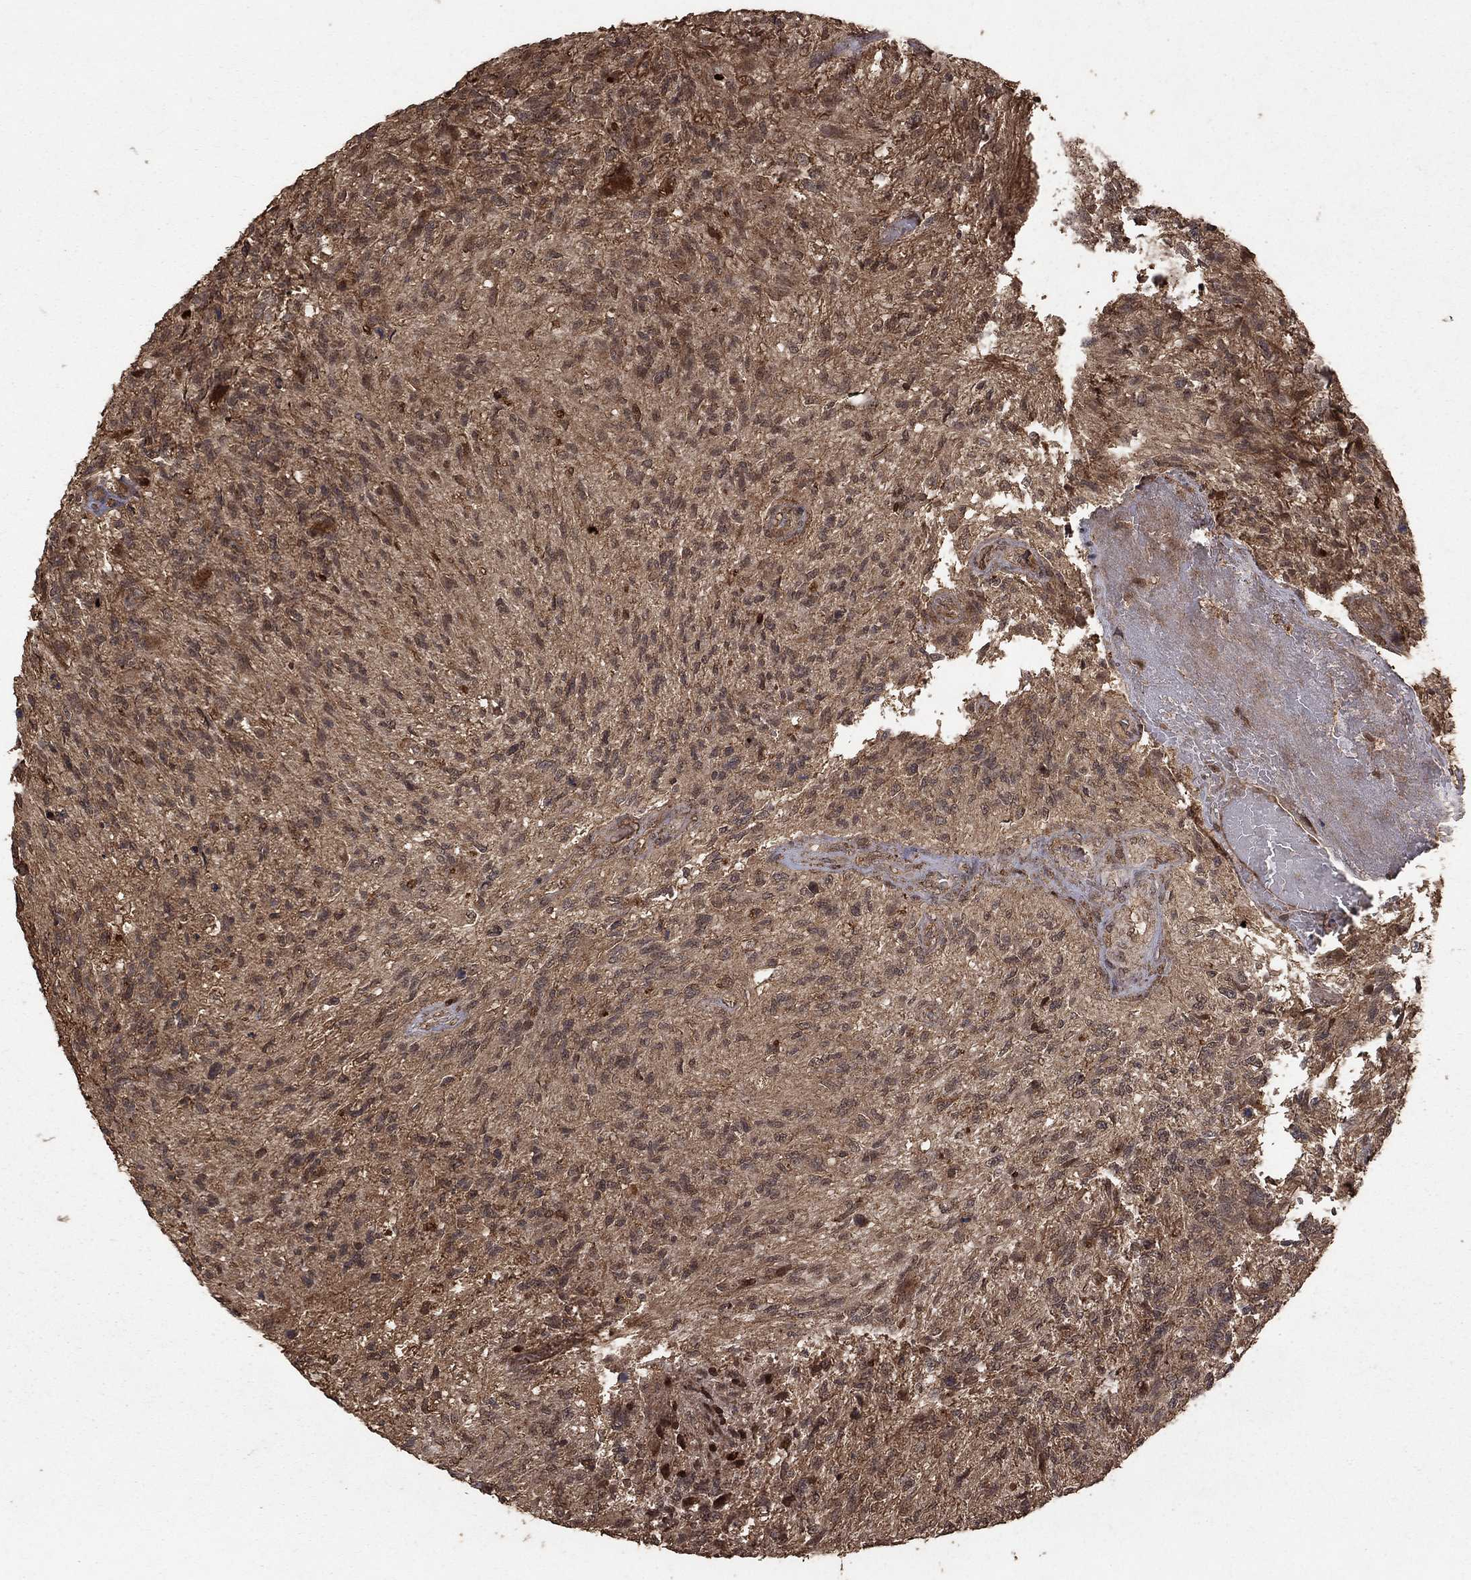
{"staining": {"intensity": "negative", "quantity": "none", "location": "none"}, "tissue": "glioma", "cell_type": "Tumor cells", "image_type": "cancer", "snomed": [{"axis": "morphology", "description": "Glioma, malignant, High grade"}, {"axis": "topography", "description": "Brain"}], "caption": "Glioma was stained to show a protein in brown. There is no significant positivity in tumor cells. (Stains: DAB immunohistochemistry (IHC) with hematoxylin counter stain, Microscopy: brightfield microscopy at high magnification).", "gene": "PRDM1", "patient": {"sex": "male", "age": 56}}